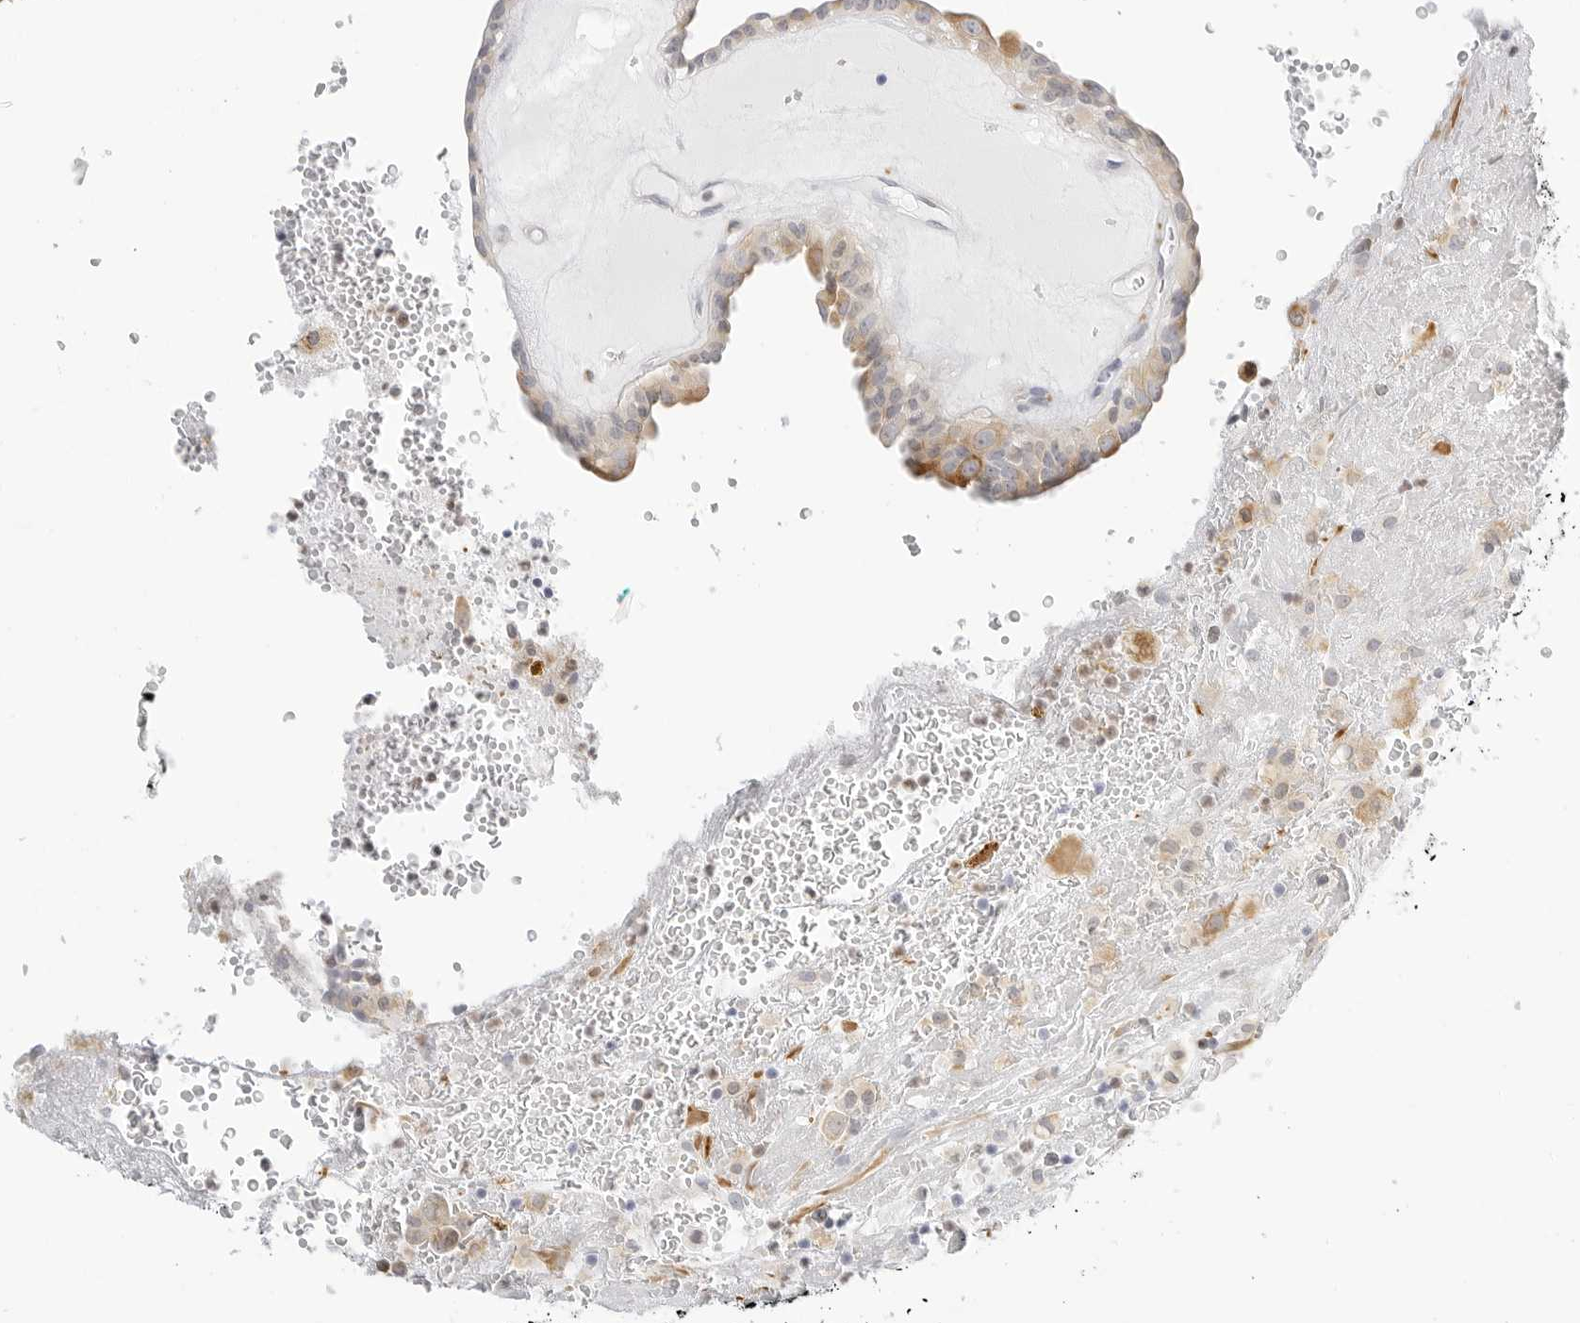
{"staining": {"intensity": "moderate", "quantity": "25%-75%", "location": "cytoplasmic/membranous"}, "tissue": "thyroid cancer", "cell_type": "Tumor cells", "image_type": "cancer", "snomed": [{"axis": "morphology", "description": "Papillary adenocarcinoma, NOS"}, {"axis": "topography", "description": "Thyroid gland"}], "caption": "Tumor cells exhibit medium levels of moderate cytoplasmic/membranous positivity in about 25%-75% of cells in thyroid cancer.", "gene": "THEM4", "patient": {"sex": "male", "age": 77}}